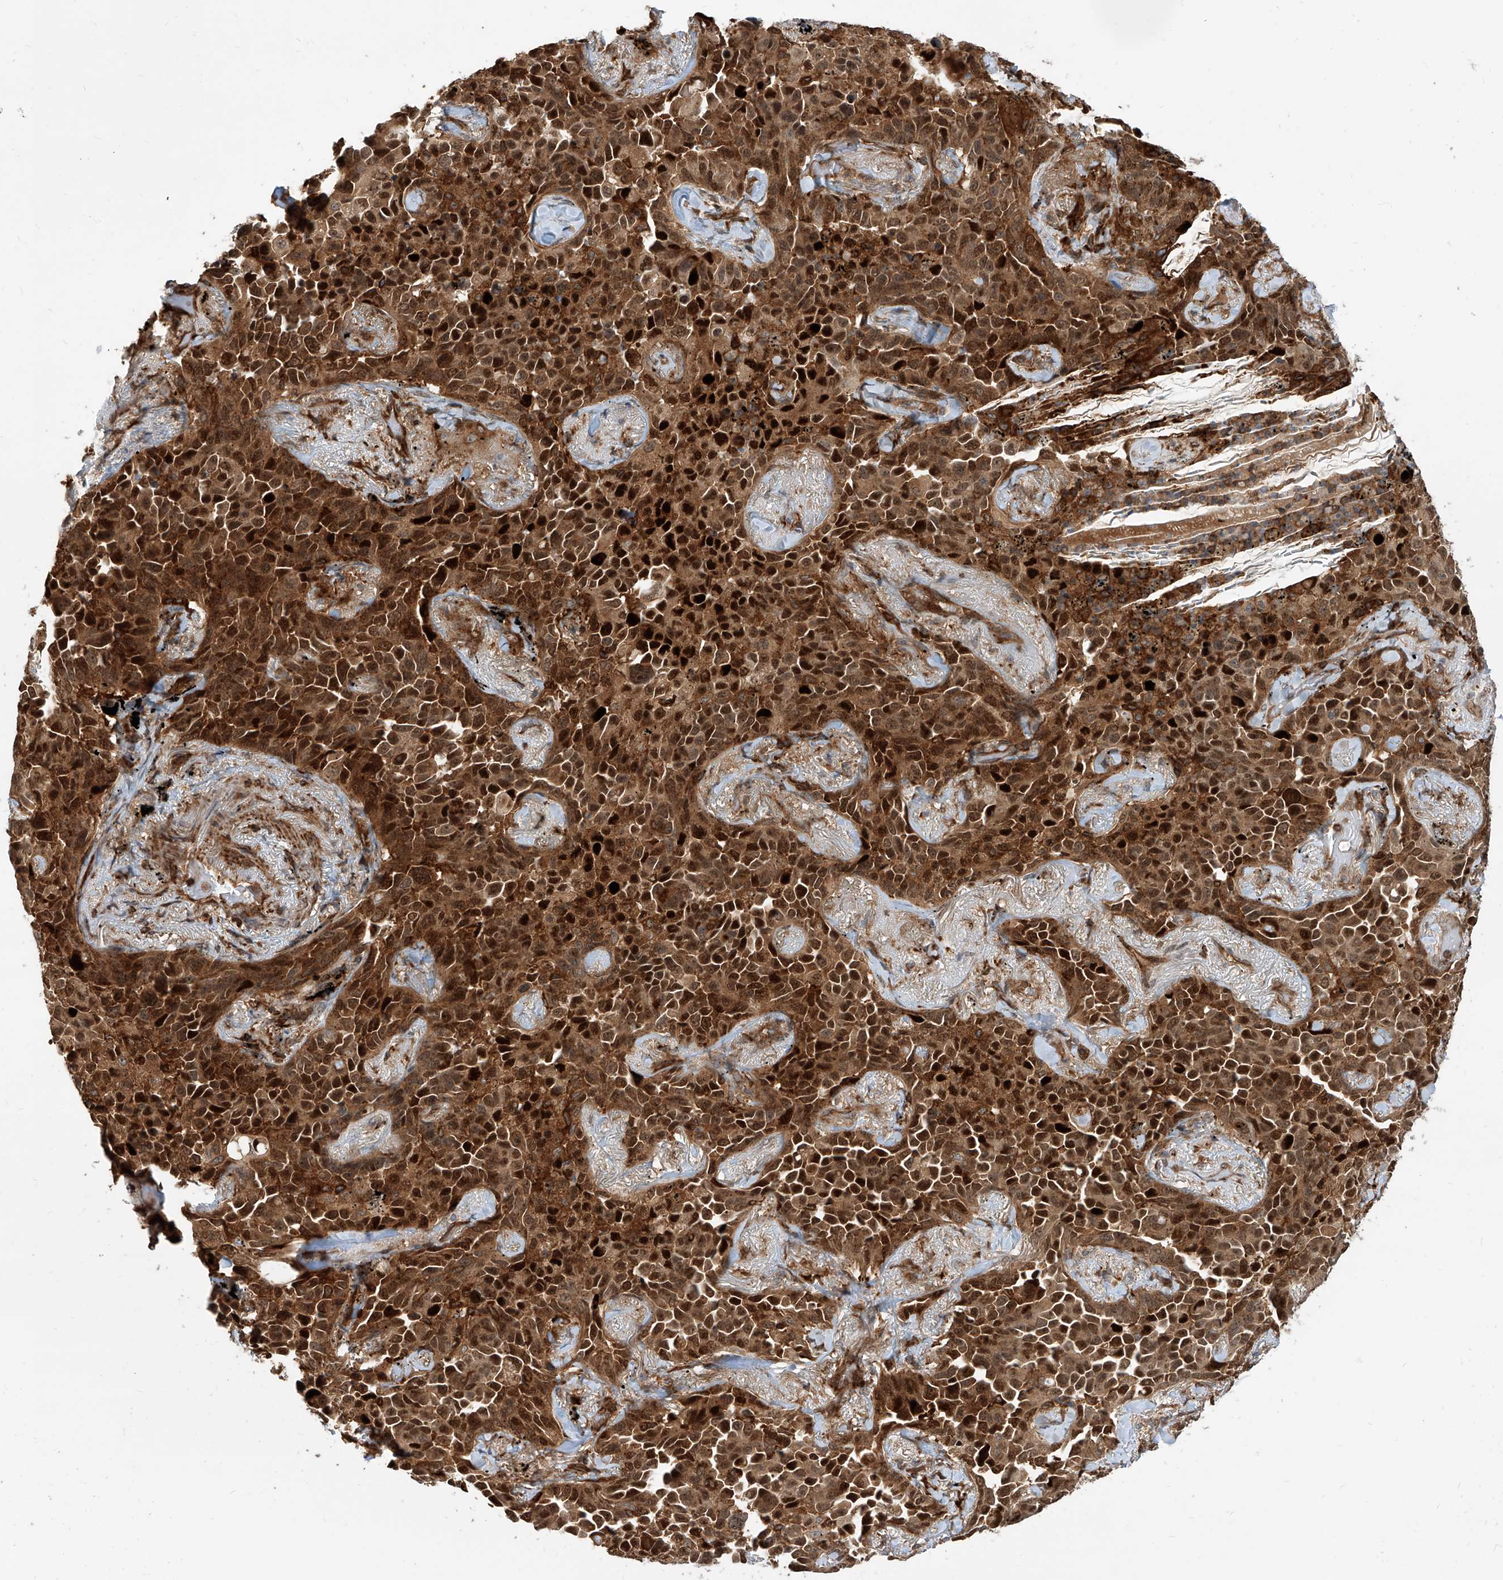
{"staining": {"intensity": "strong", "quantity": ">75%", "location": "cytoplasmic/membranous,nuclear"}, "tissue": "lung cancer", "cell_type": "Tumor cells", "image_type": "cancer", "snomed": [{"axis": "morphology", "description": "Adenocarcinoma, NOS"}, {"axis": "topography", "description": "Lung"}], "caption": "High-magnification brightfield microscopy of adenocarcinoma (lung) stained with DAB (3,3'-diaminobenzidine) (brown) and counterstained with hematoxylin (blue). tumor cells exhibit strong cytoplasmic/membranous and nuclear positivity is appreciated in approximately>75% of cells.", "gene": "MAGED2", "patient": {"sex": "female", "age": 67}}